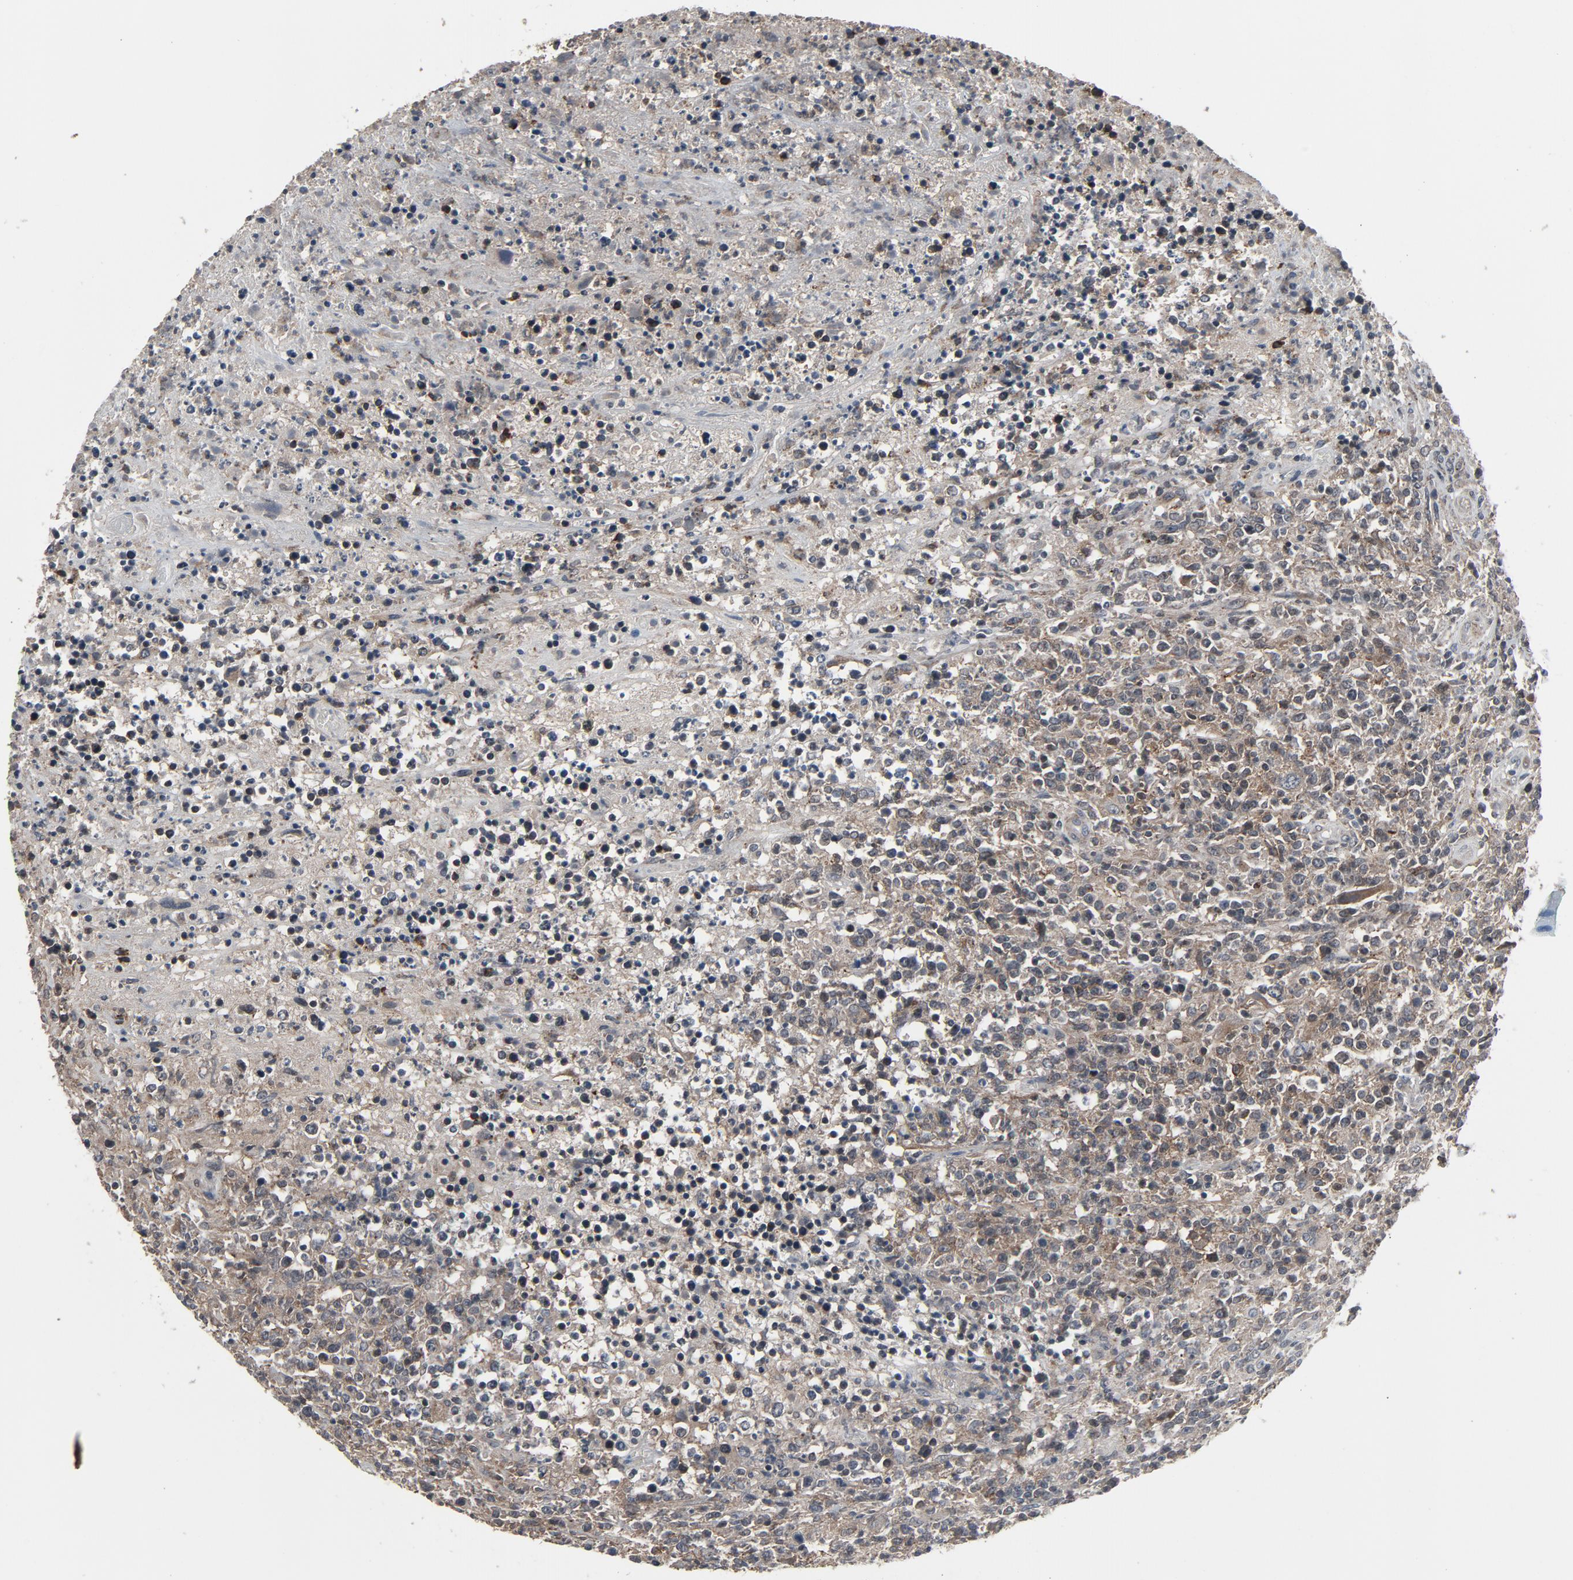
{"staining": {"intensity": "negative", "quantity": "none", "location": "none"}, "tissue": "lymphoma", "cell_type": "Tumor cells", "image_type": "cancer", "snomed": [{"axis": "morphology", "description": "Malignant lymphoma, non-Hodgkin's type, High grade"}, {"axis": "topography", "description": "Lymph node"}], "caption": "Lymphoma was stained to show a protein in brown. There is no significant positivity in tumor cells.", "gene": "PDZD4", "patient": {"sex": "female", "age": 84}}